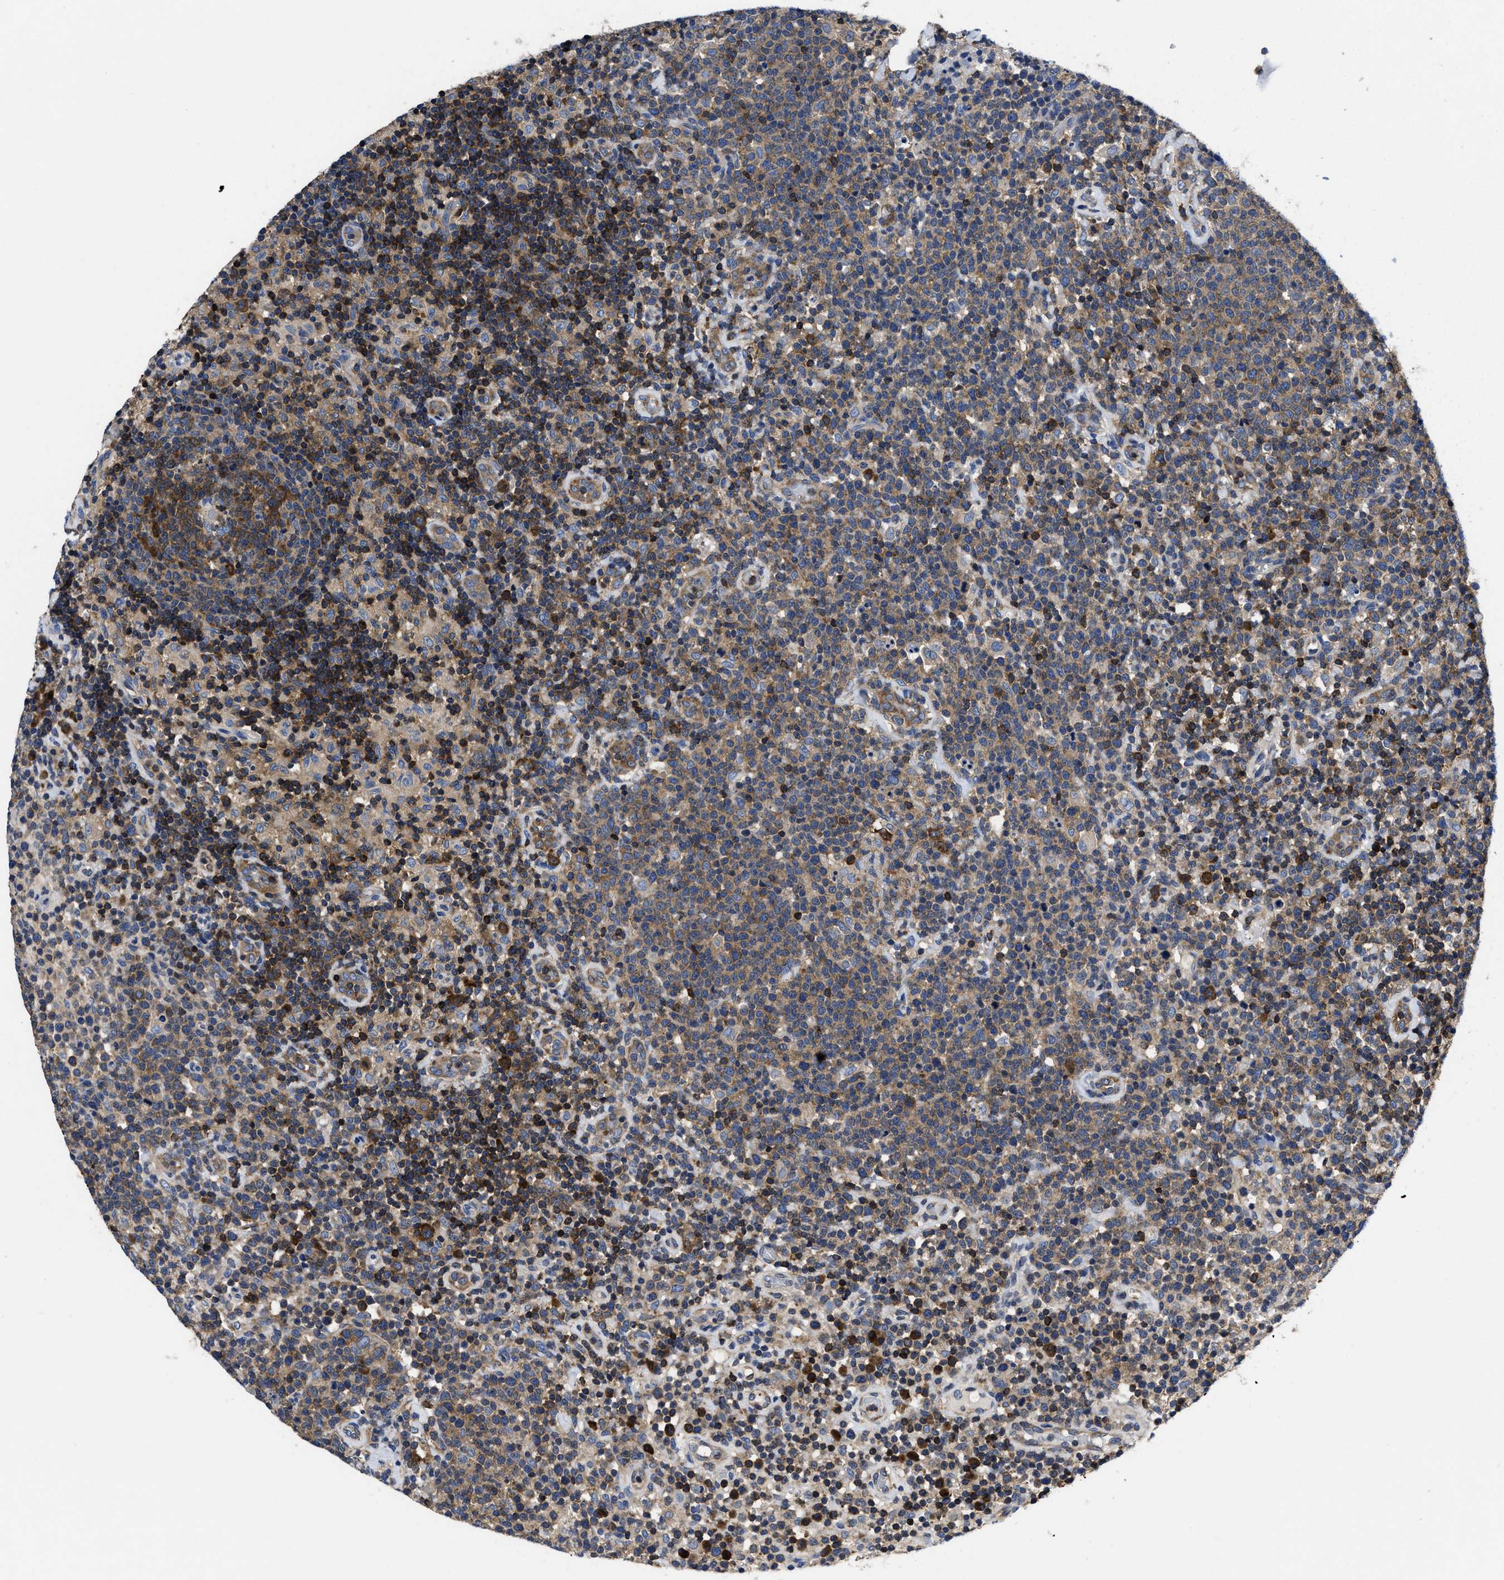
{"staining": {"intensity": "moderate", "quantity": ">75%", "location": "cytoplasmic/membranous"}, "tissue": "lymphoma", "cell_type": "Tumor cells", "image_type": "cancer", "snomed": [{"axis": "morphology", "description": "Malignant lymphoma, non-Hodgkin's type, High grade"}, {"axis": "topography", "description": "Lymph node"}], "caption": "Brown immunohistochemical staining in human lymphoma exhibits moderate cytoplasmic/membranous staining in approximately >75% of tumor cells. (Brightfield microscopy of DAB IHC at high magnification).", "gene": "YARS1", "patient": {"sex": "male", "age": 61}}